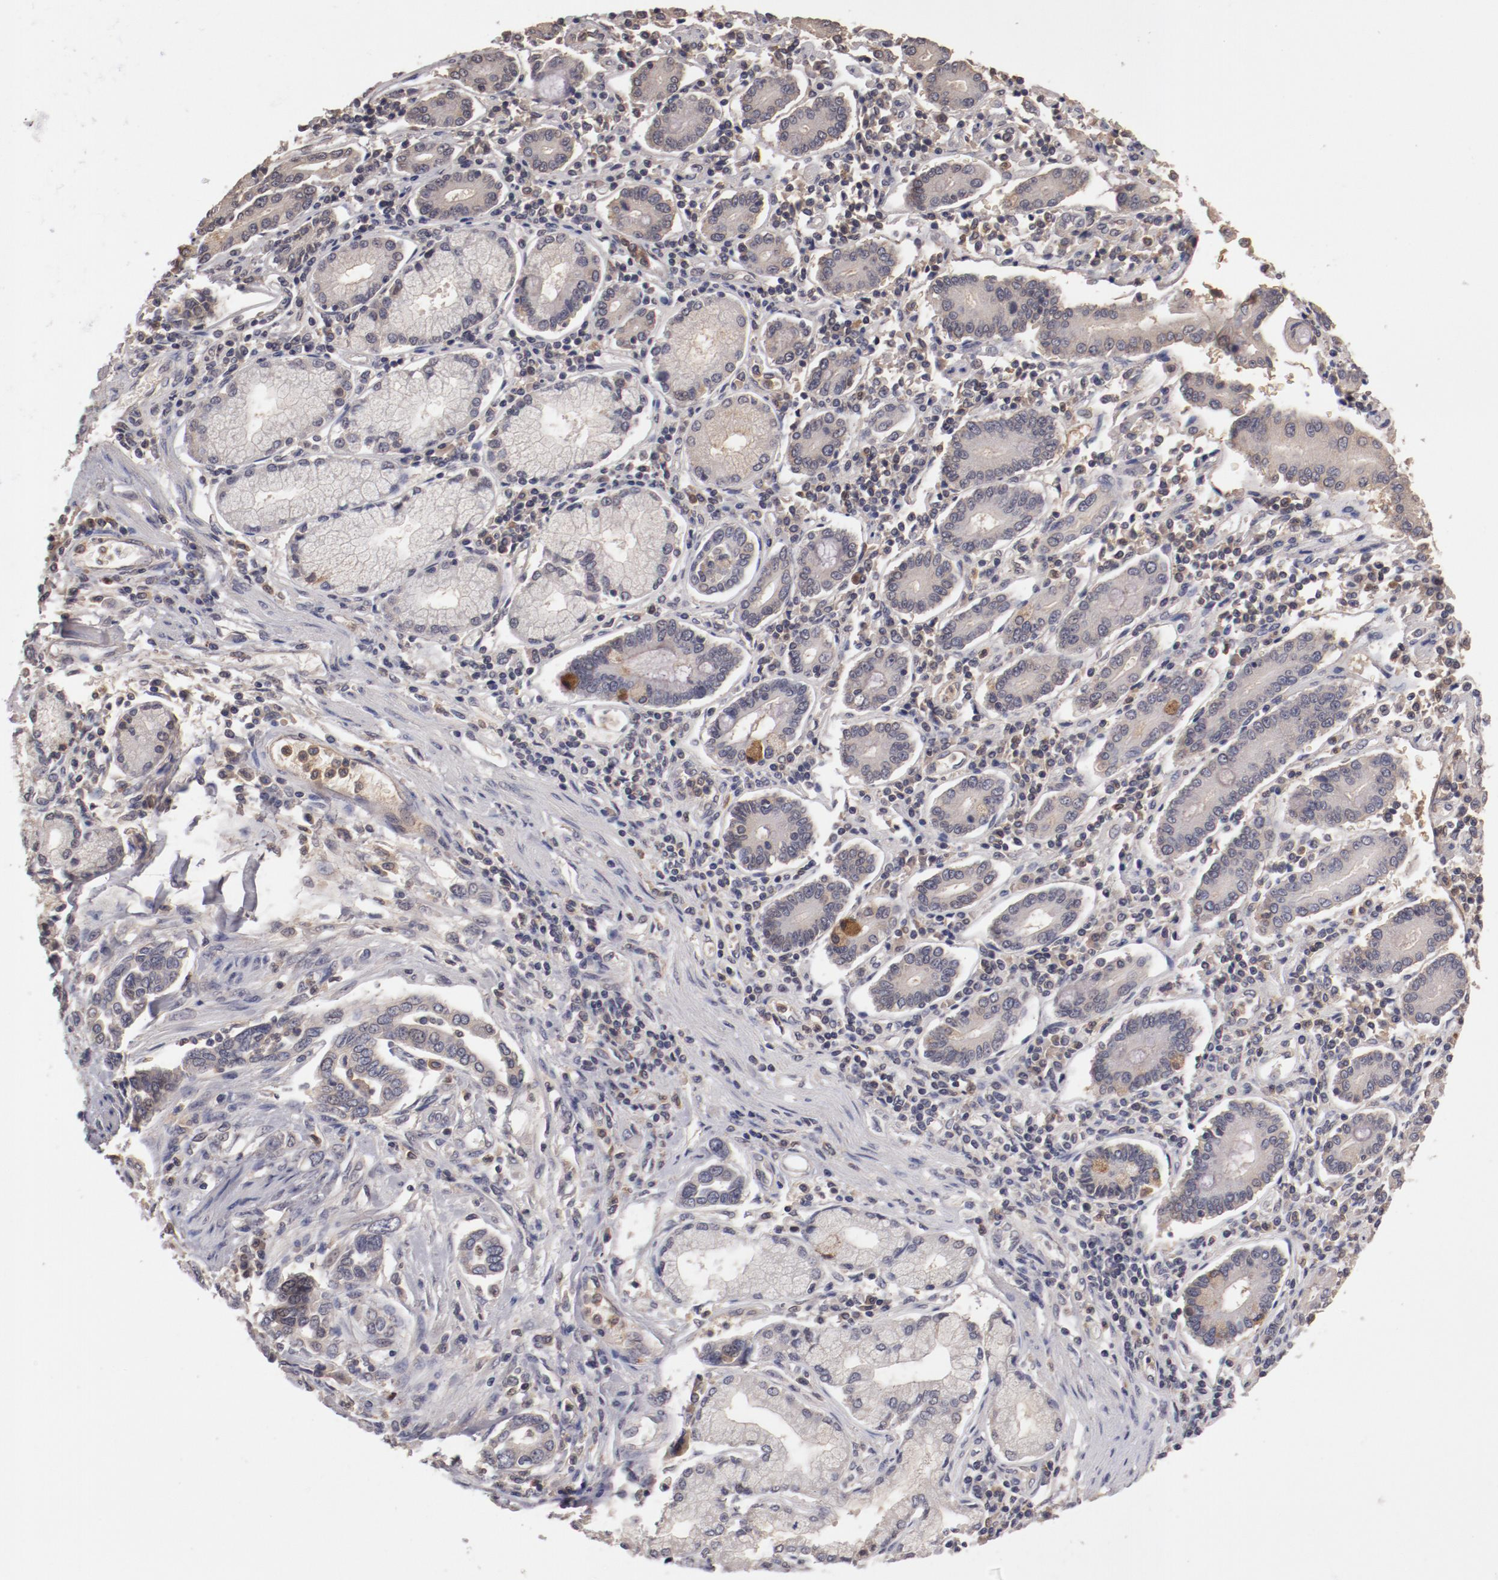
{"staining": {"intensity": "weak", "quantity": "25%-75%", "location": "cytoplasmic/membranous"}, "tissue": "pancreatic cancer", "cell_type": "Tumor cells", "image_type": "cancer", "snomed": [{"axis": "morphology", "description": "Adenocarcinoma, NOS"}, {"axis": "topography", "description": "Pancreas"}], "caption": "A histopathology image showing weak cytoplasmic/membranous positivity in about 25%-75% of tumor cells in pancreatic cancer, as visualized by brown immunohistochemical staining.", "gene": "CP", "patient": {"sex": "female", "age": 57}}